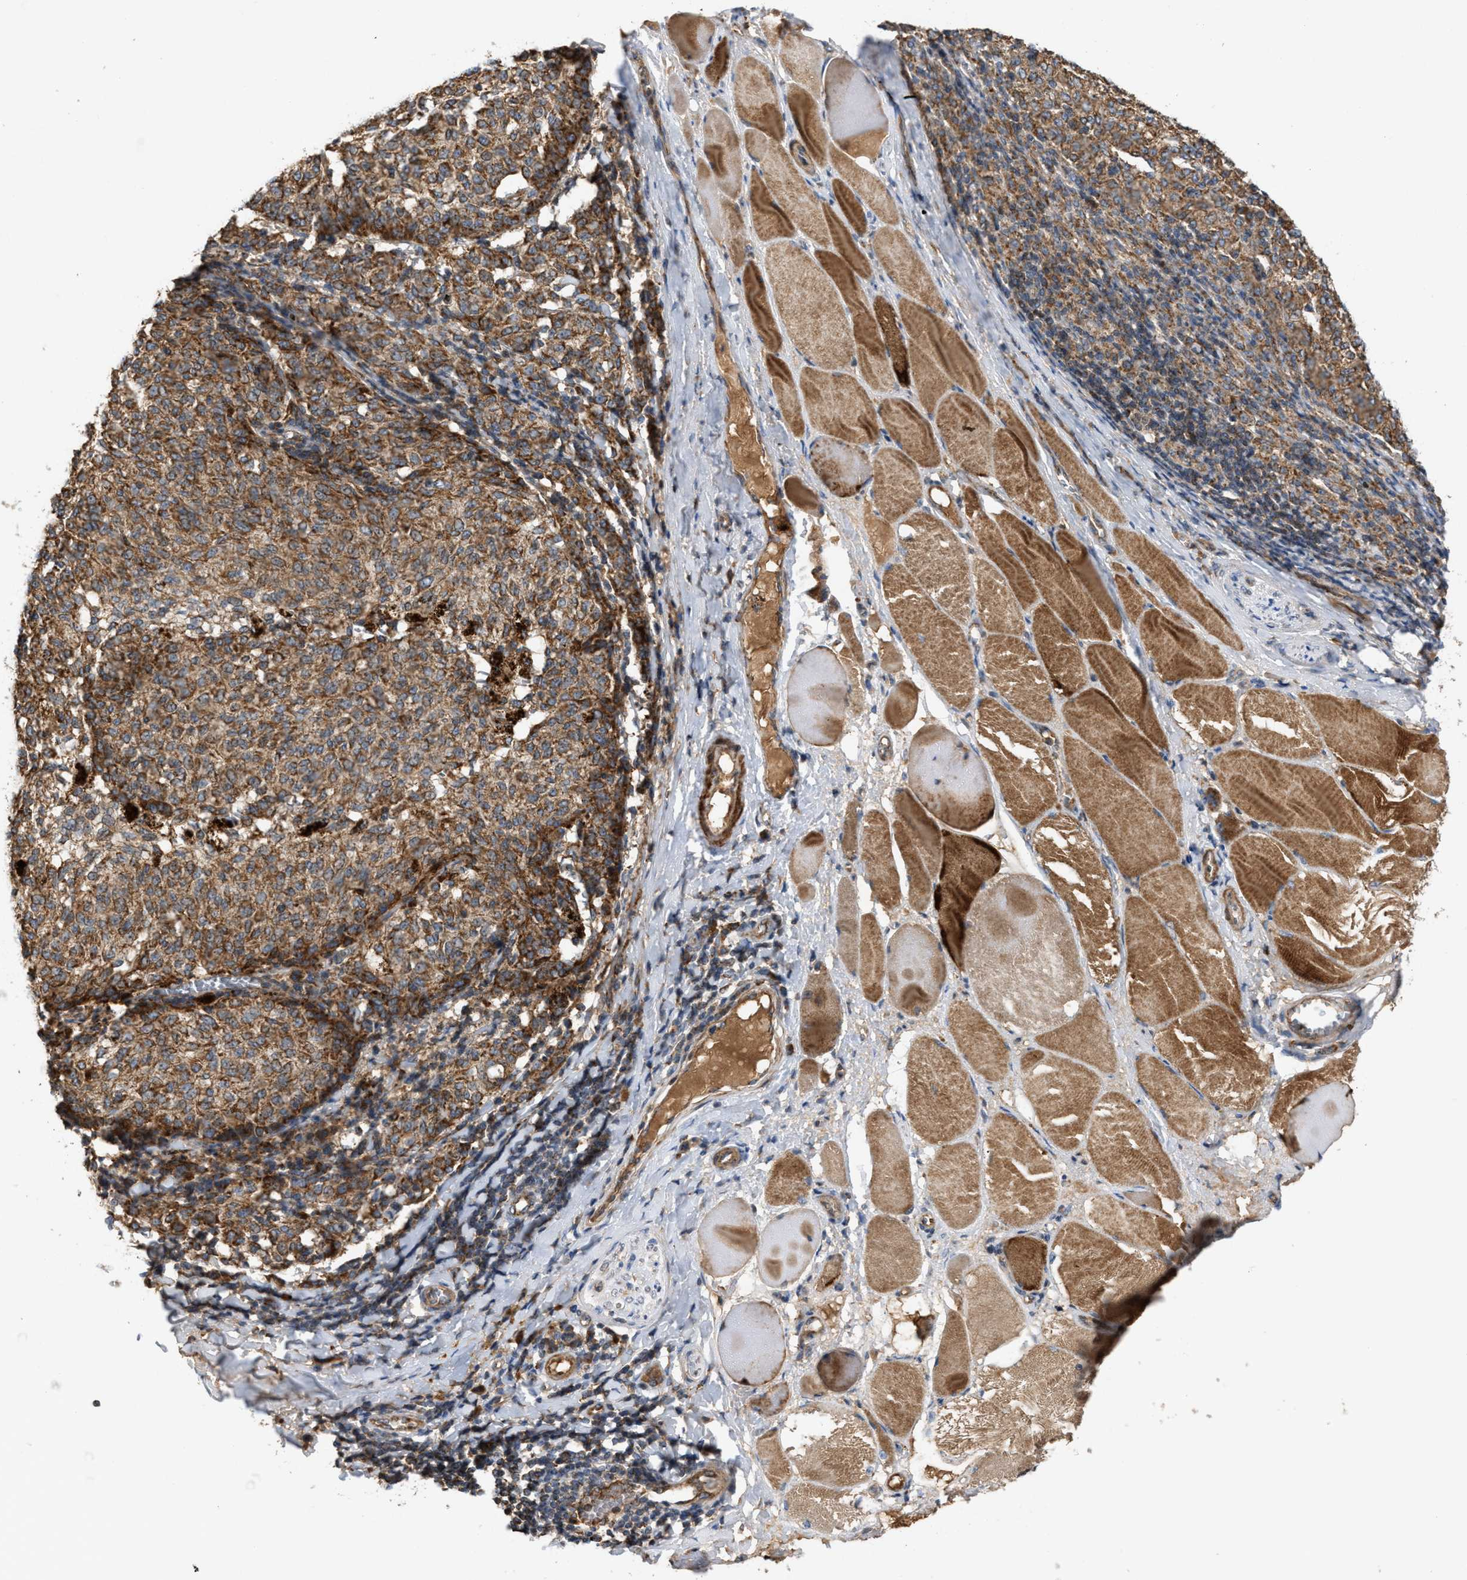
{"staining": {"intensity": "moderate", "quantity": ">75%", "location": "cytoplasmic/membranous"}, "tissue": "melanoma", "cell_type": "Tumor cells", "image_type": "cancer", "snomed": [{"axis": "morphology", "description": "Malignant melanoma, NOS"}, {"axis": "topography", "description": "Skin"}], "caption": "Human malignant melanoma stained with a brown dye shows moderate cytoplasmic/membranous positive expression in about >75% of tumor cells.", "gene": "TACO1", "patient": {"sex": "female", "age": 72}}